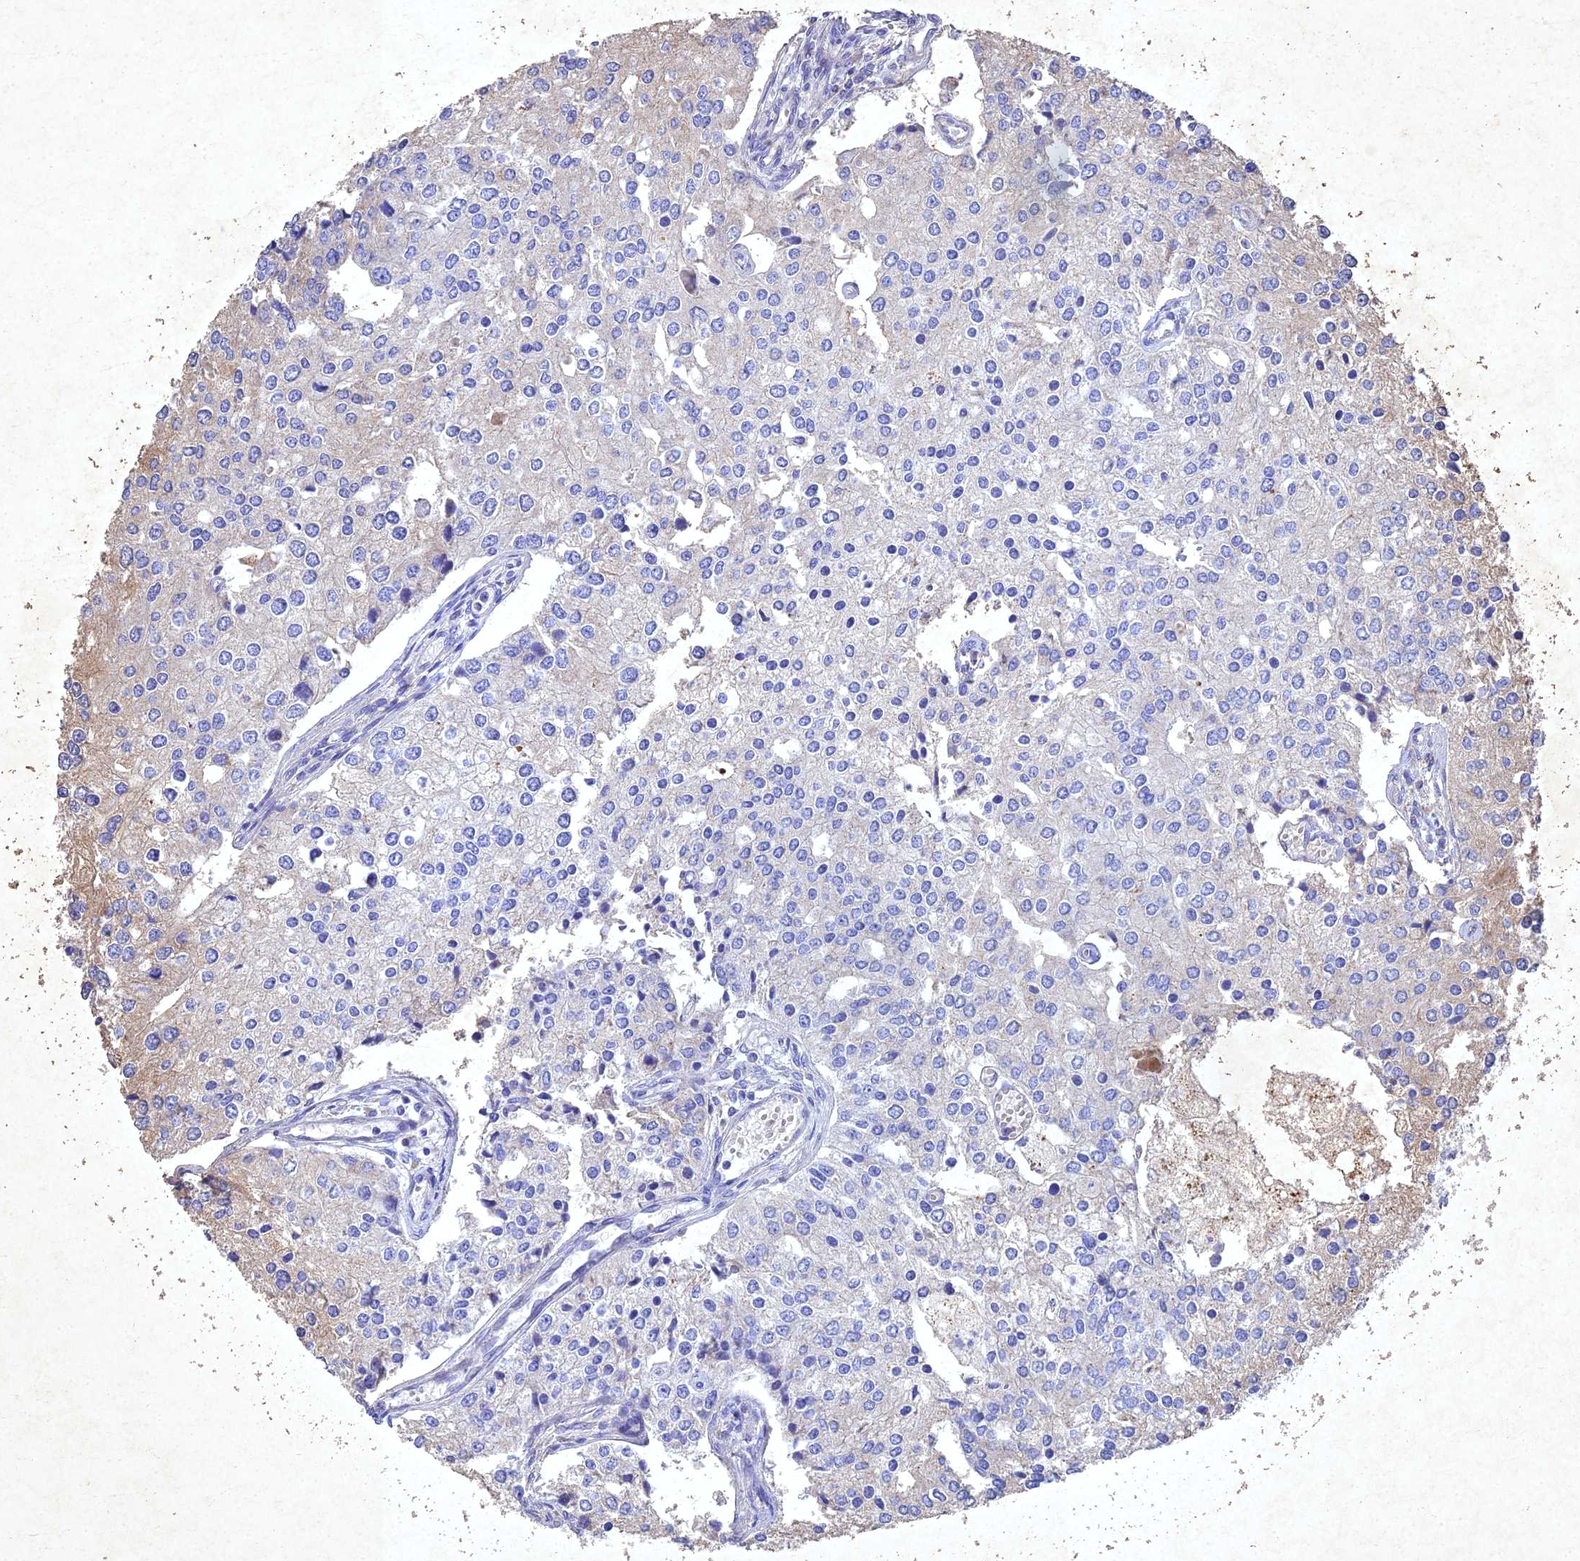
{"staining": {"intensity": "negative", "quantity": "none", "location": "none"}, "tissue": "prostate cancer", "cell_type": "Tumor cells", "image_type": "cancer", "snomed": [{"axis": "morphology", "description": "Adenocarcinoma, High grade"}, {"axis": "topography", "description": "Prostate"}], "caption": "Immunohistochemistry (IHC) image of human prostate cancer (adenocarcinoma (high-grade)) stained for a protein (brown), which shows no expression in tumor cells. (DAB immunohistochemistry with hematoxylin counter stain).", "gene": "NDUFV1", "patient": {"sex": "male", "age": 62}}